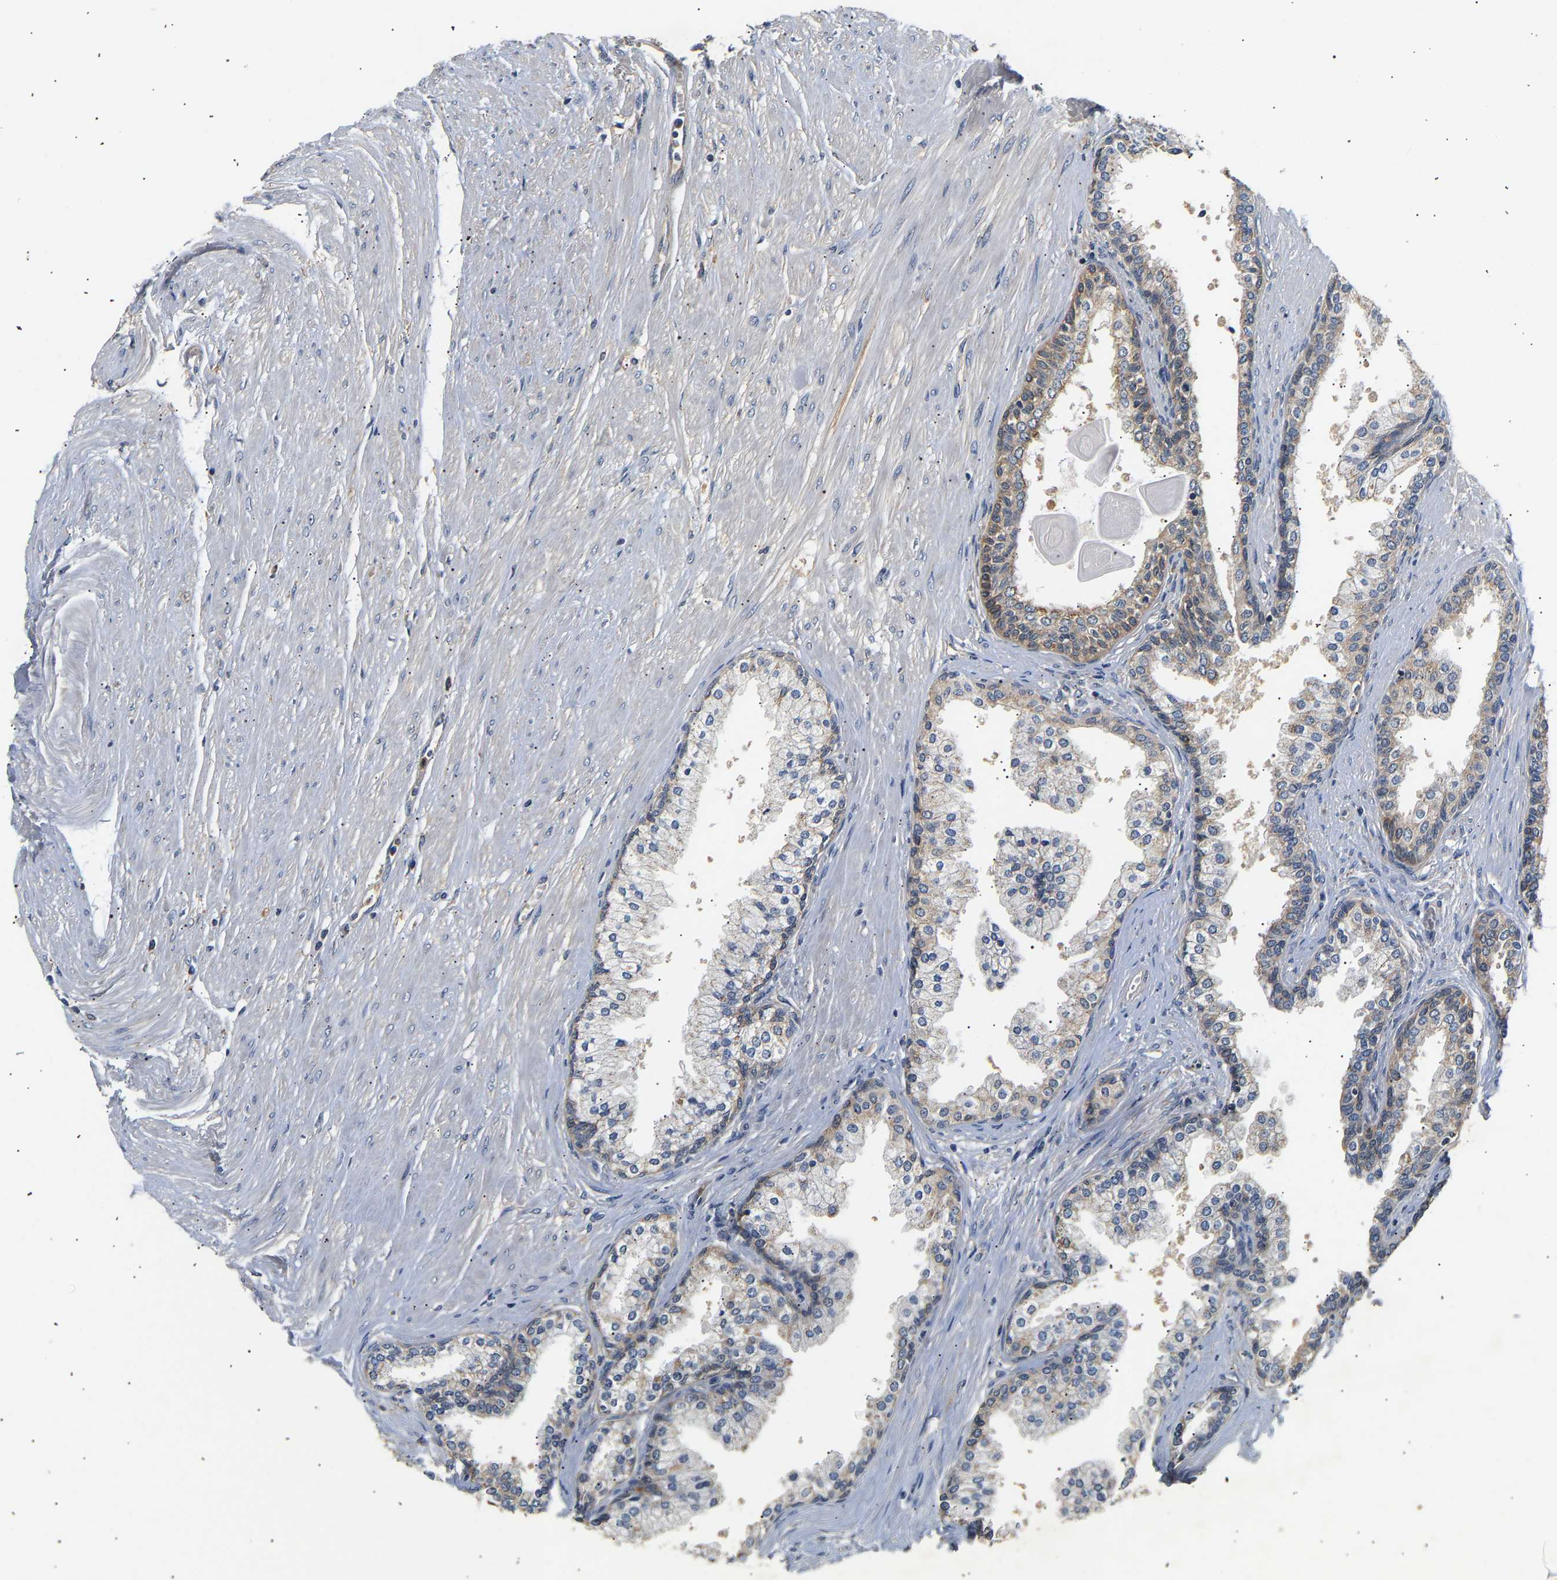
{"staining": {"intensity": "weak", "quantity": "<25%", "location": "cytoplasmic/membranous"}, "tissue": "prostate cancer", "cell_type": "Tumor cells", "image_type": "cancer", "snomed": [{"axis": "morphology", "description": "Adenocarcinoma, Low grade"}, {"axis": "topography", "description": "Prostate"}], "caption": "The IHC photomicrograph has no significant positivity in tumor cells of prostate cancer (adenocarcinoma (low-grade)) tissue.", "gene": "PPID", "patient": {"sex": "male", "age": 52}}